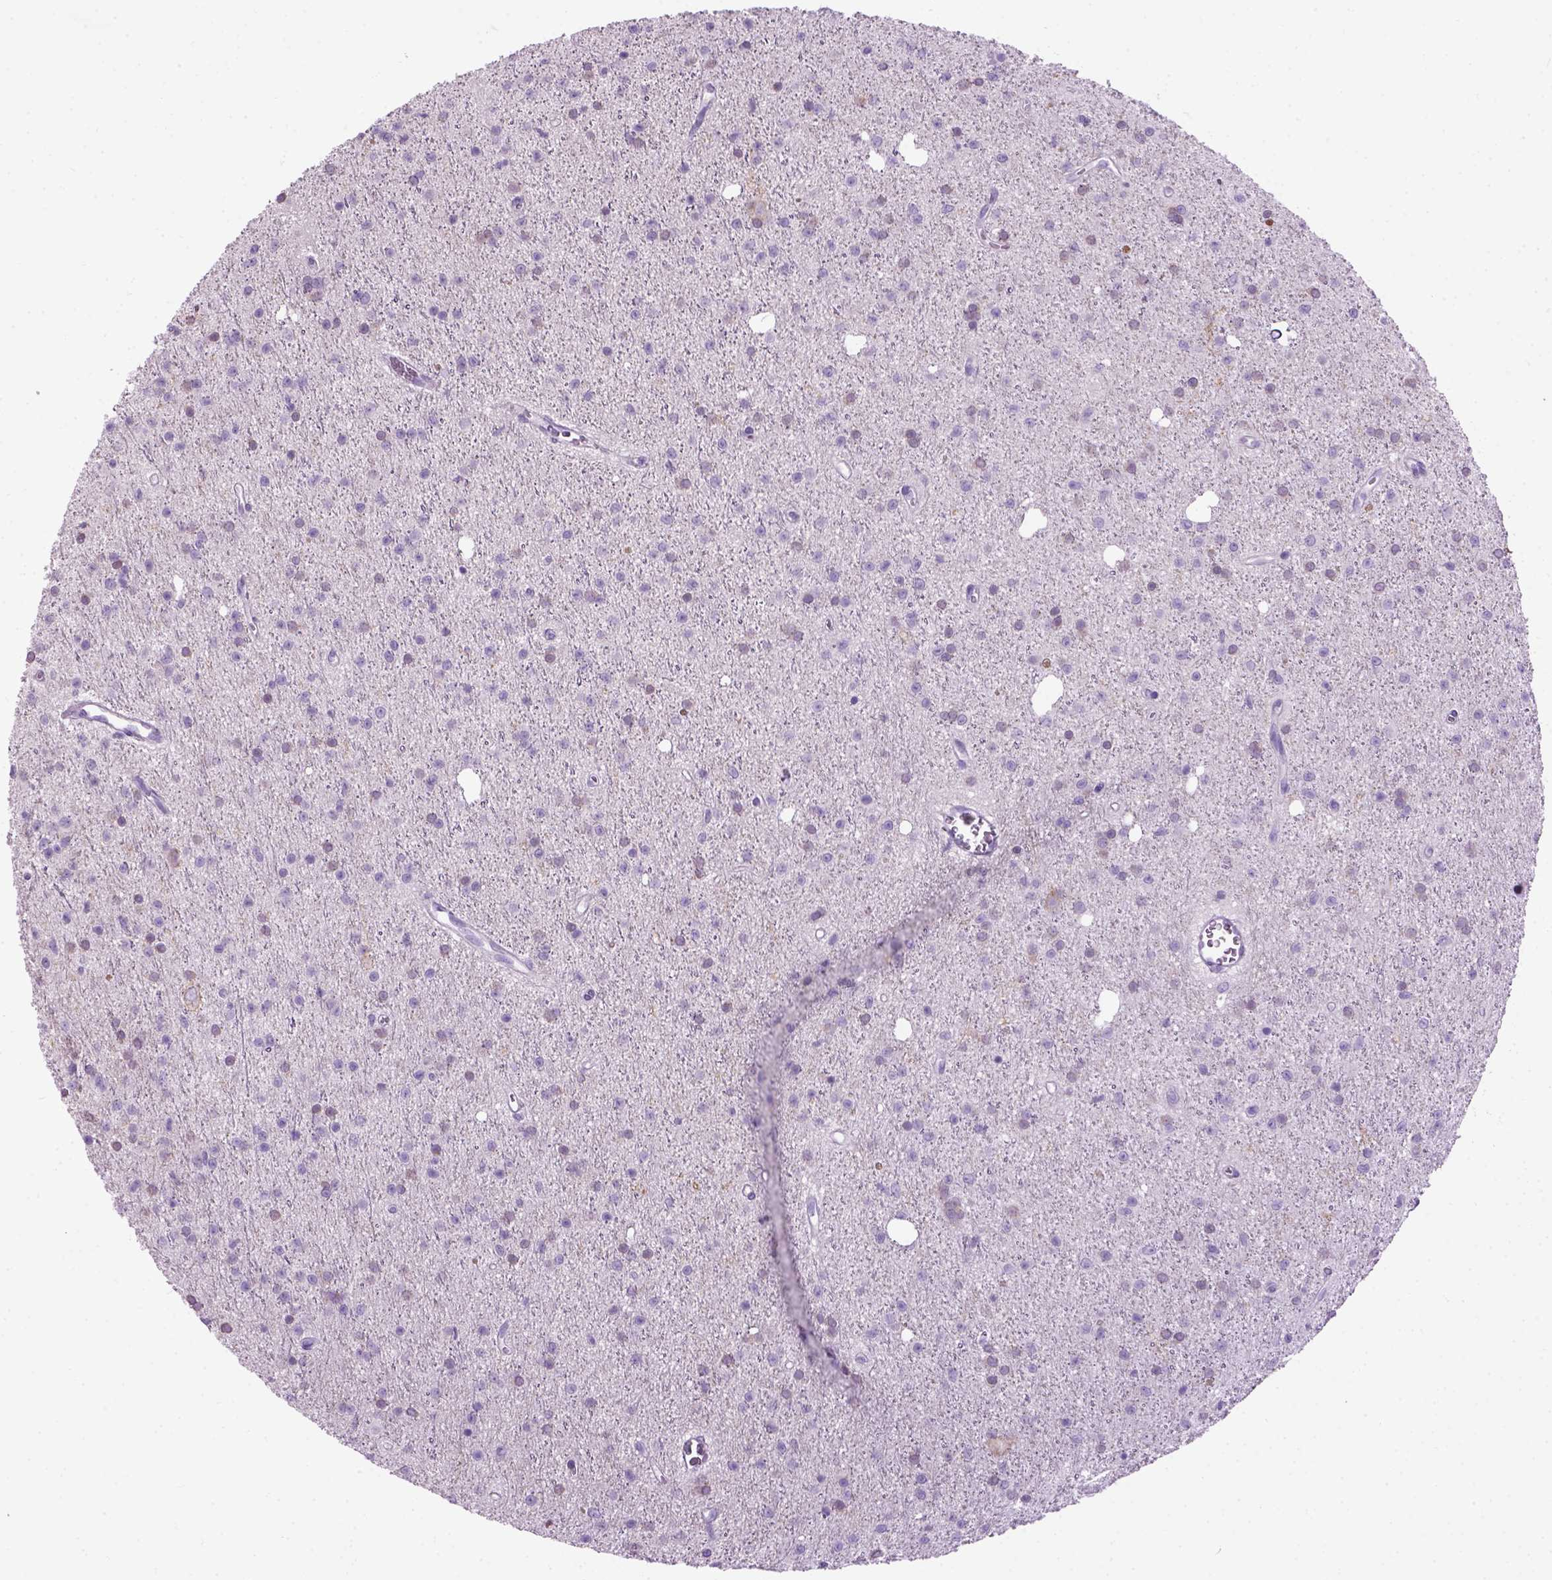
{"staining": {"intensity": "negative", "quantity": "none", "location": "none"}, "tissue": "glioma", "cell_type": "Tumor cells", "image_type": "cancer", "snomed": [{"axis": "morphology", "description": "Glioma, malignant, Low grade"}, {"axis": "topography", "description": "Brain"}], "caption": "IHC image of human malignant glioma (low-grade) stained for a protein (brown), which shows no positivity in tumor cells.", "gene": "GABRB2", "patient": {"sex": "male", "age": 27}}